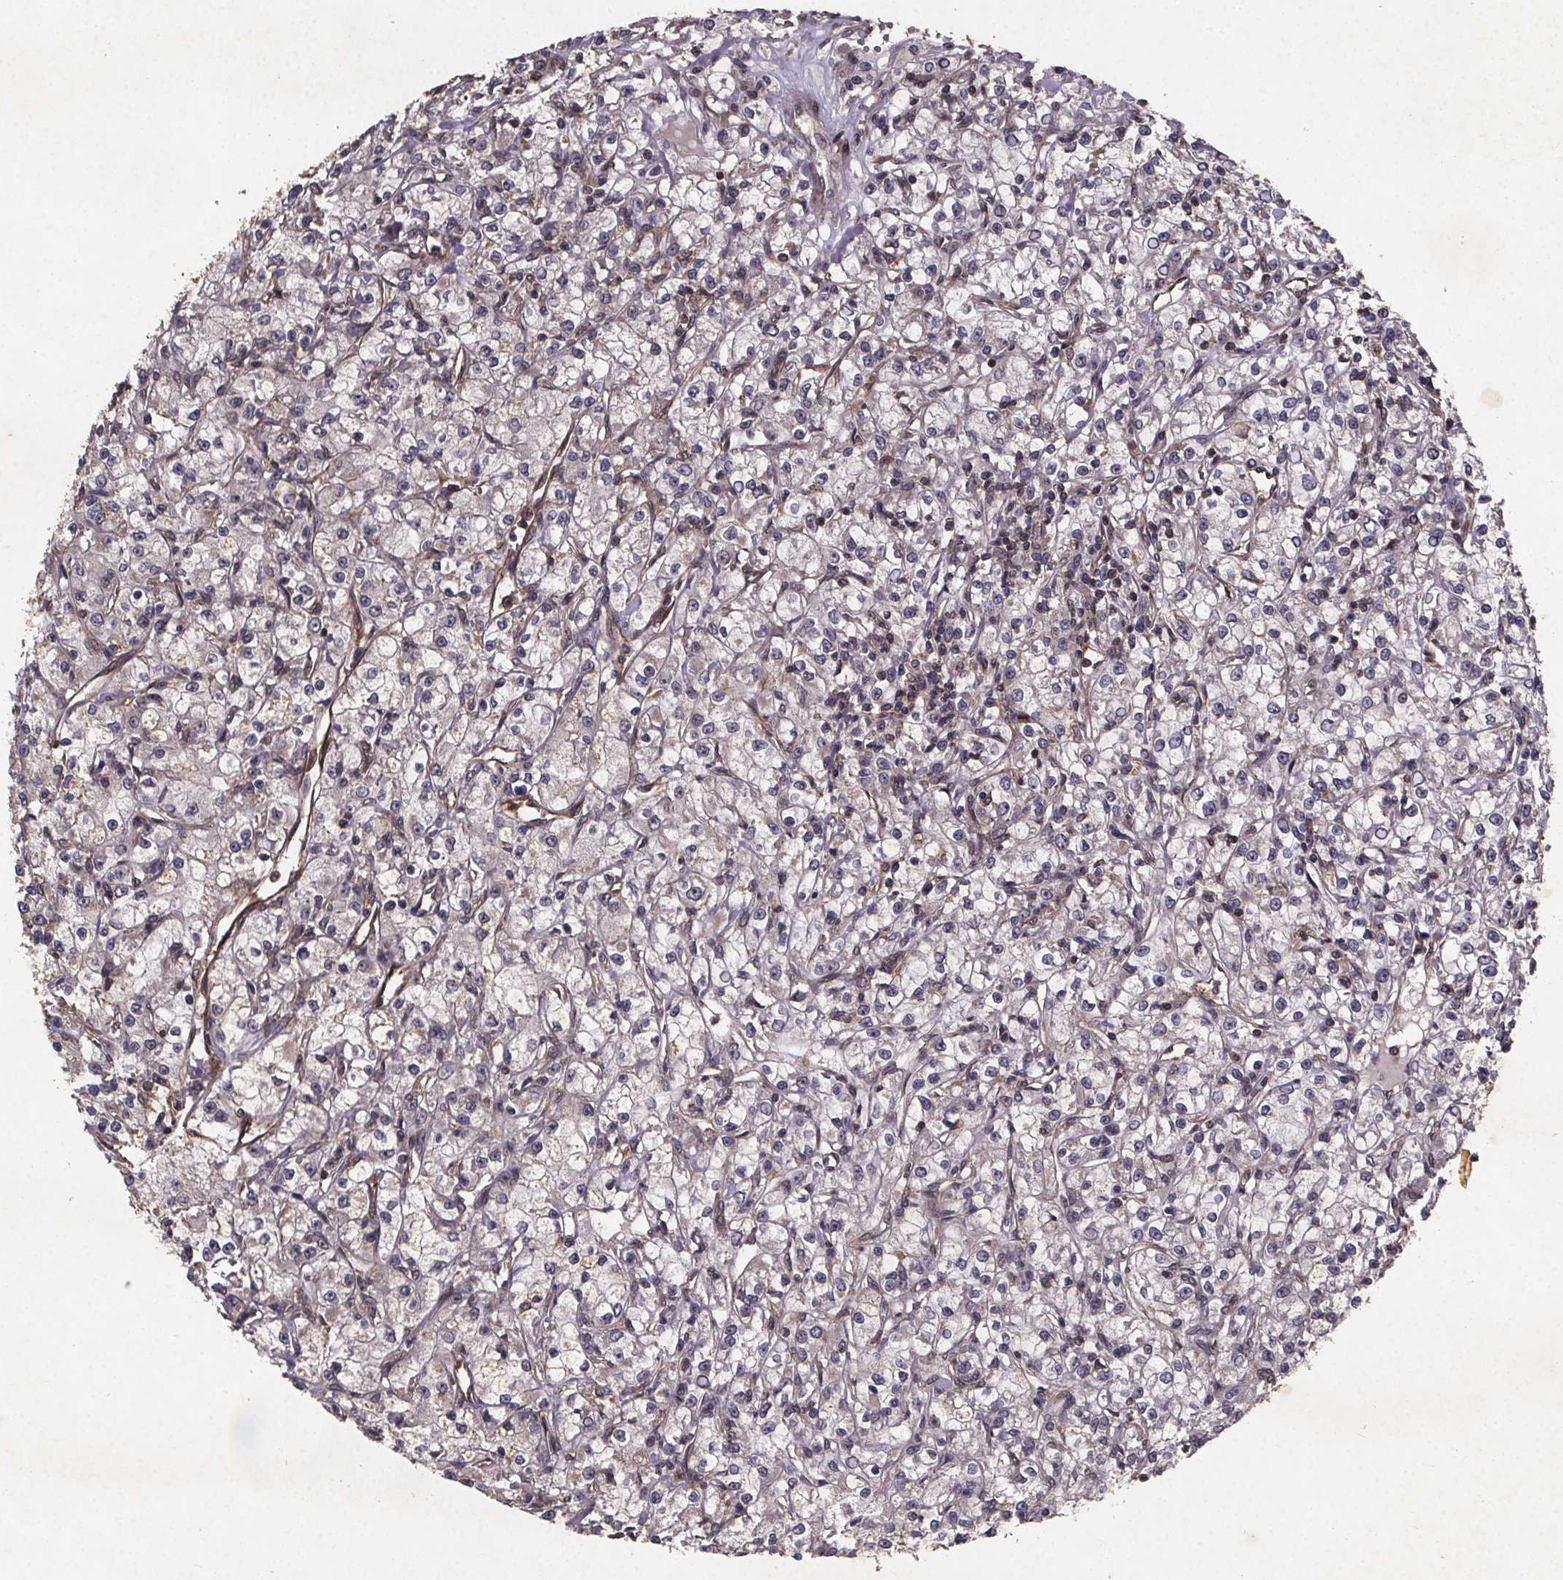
{"staining": {"intensity": "negative", "quantity": "none", "location": "none"}, "tissue": "renal cancer", "cell_type": "Tumor cells", "image_type": "cancer", "snomed": [{"axis": "morphology", "description": "Adenocarcinoma, NOS"}, {"axis": "topography", "description": "Kidney"}], "caption": "This is an IHC image of human renal cancer. There is no positivity in tumor cells.", "gene": "PIERCE2", "patient": {"sex": "female", "age": 59}}